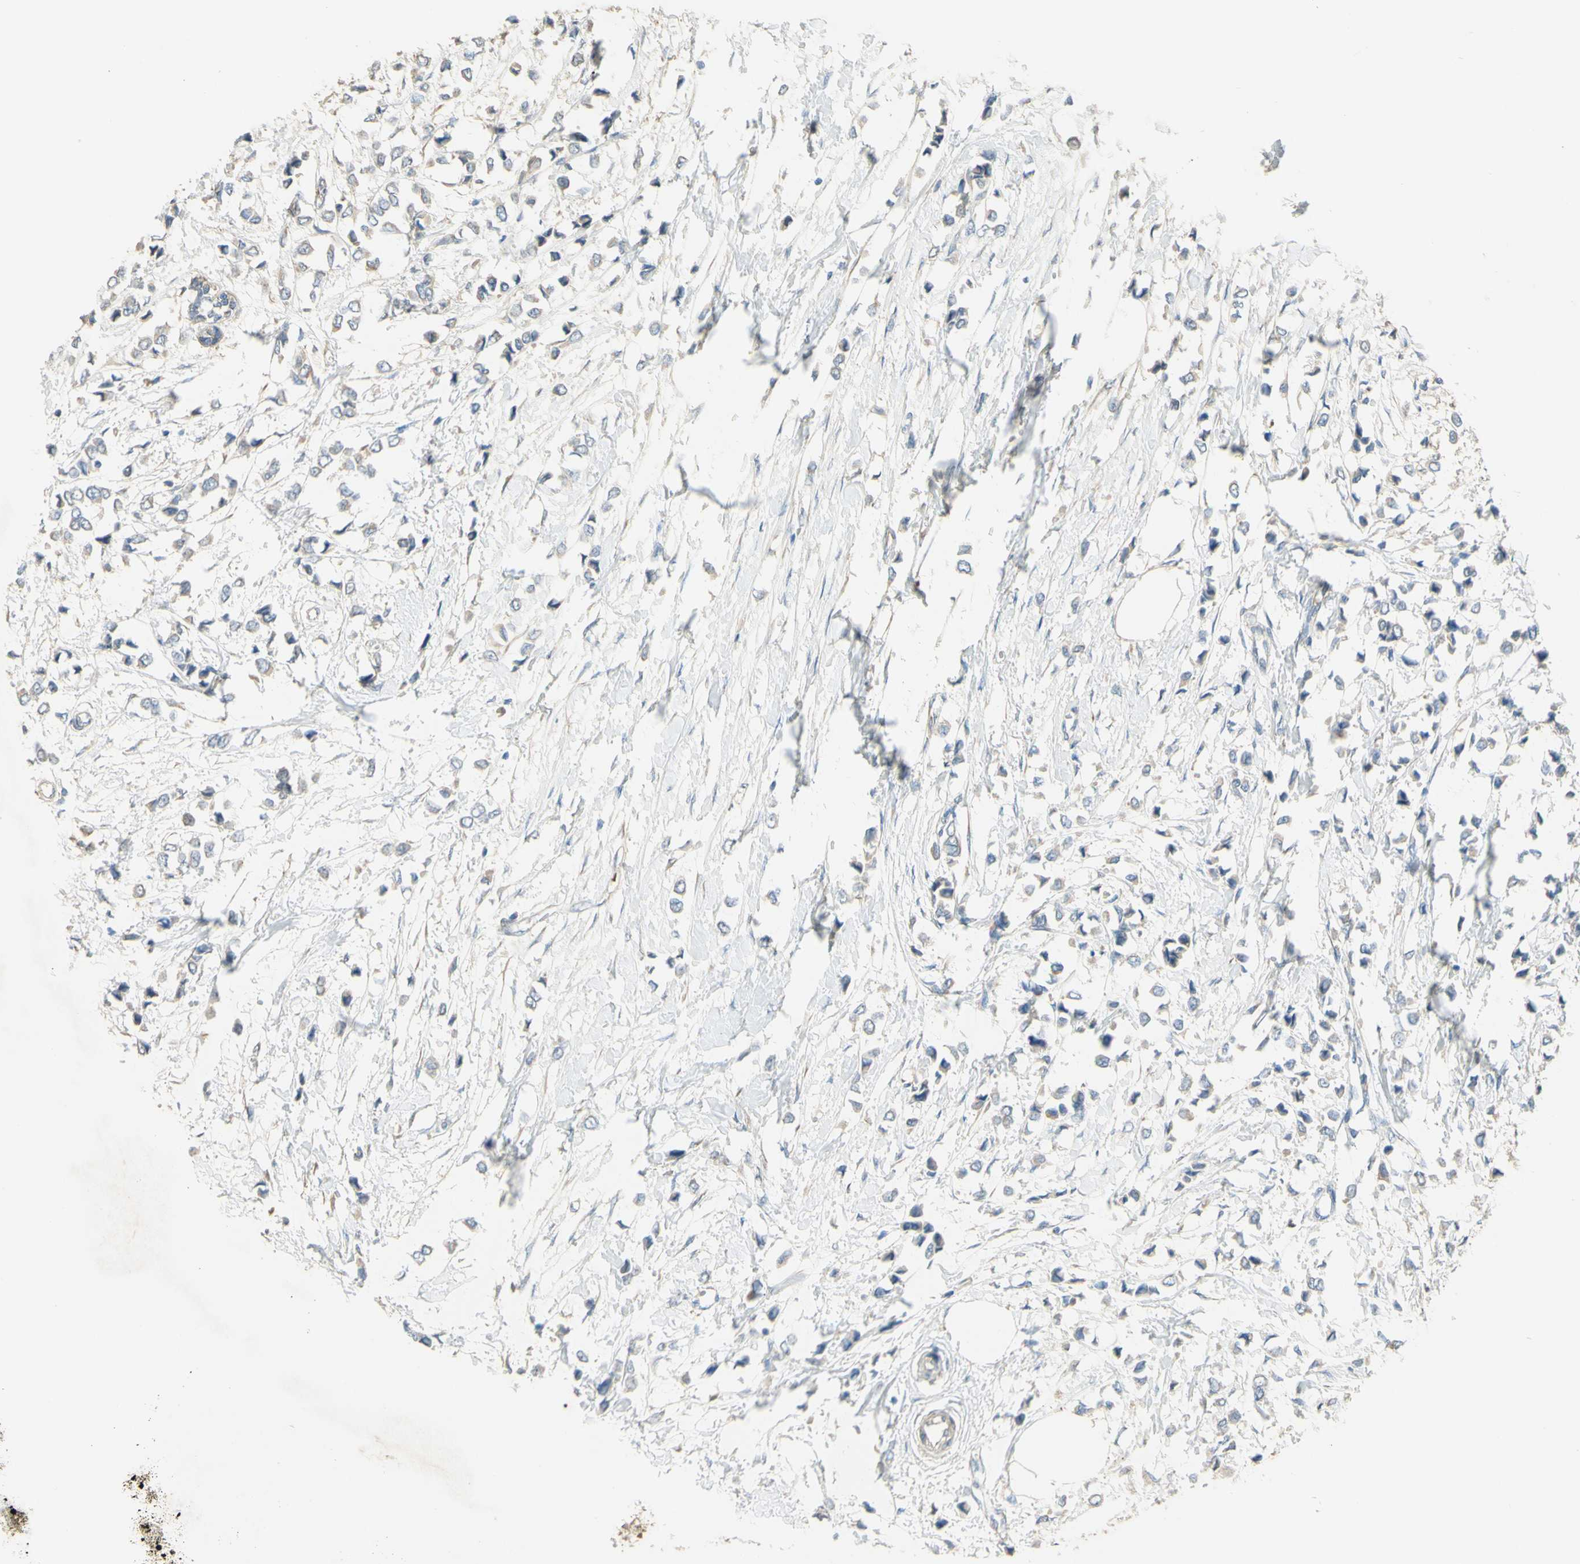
{"staining": {"intensity": "negative", "quantity": "none", "location": "none"}, "tissue": "breast cancer", "cell_type": "Tumor cells", "image_type": "cancer", "snomed": [{"axis": "morphology", "description": "Lobular carcinoma"}, {"axis": "topography", "description": "Breast"}], "caption": "A high-resolution image shows immunohistochemistry (IHC) staining of breast cancer, which reveals no significant staining in tumor cells. (DAB immunohistochemistry (IHC) visualized using brightfield microscopy, high magnification).", "gene": "DKK3", "patient": {"sex": "female", "age": 51}}